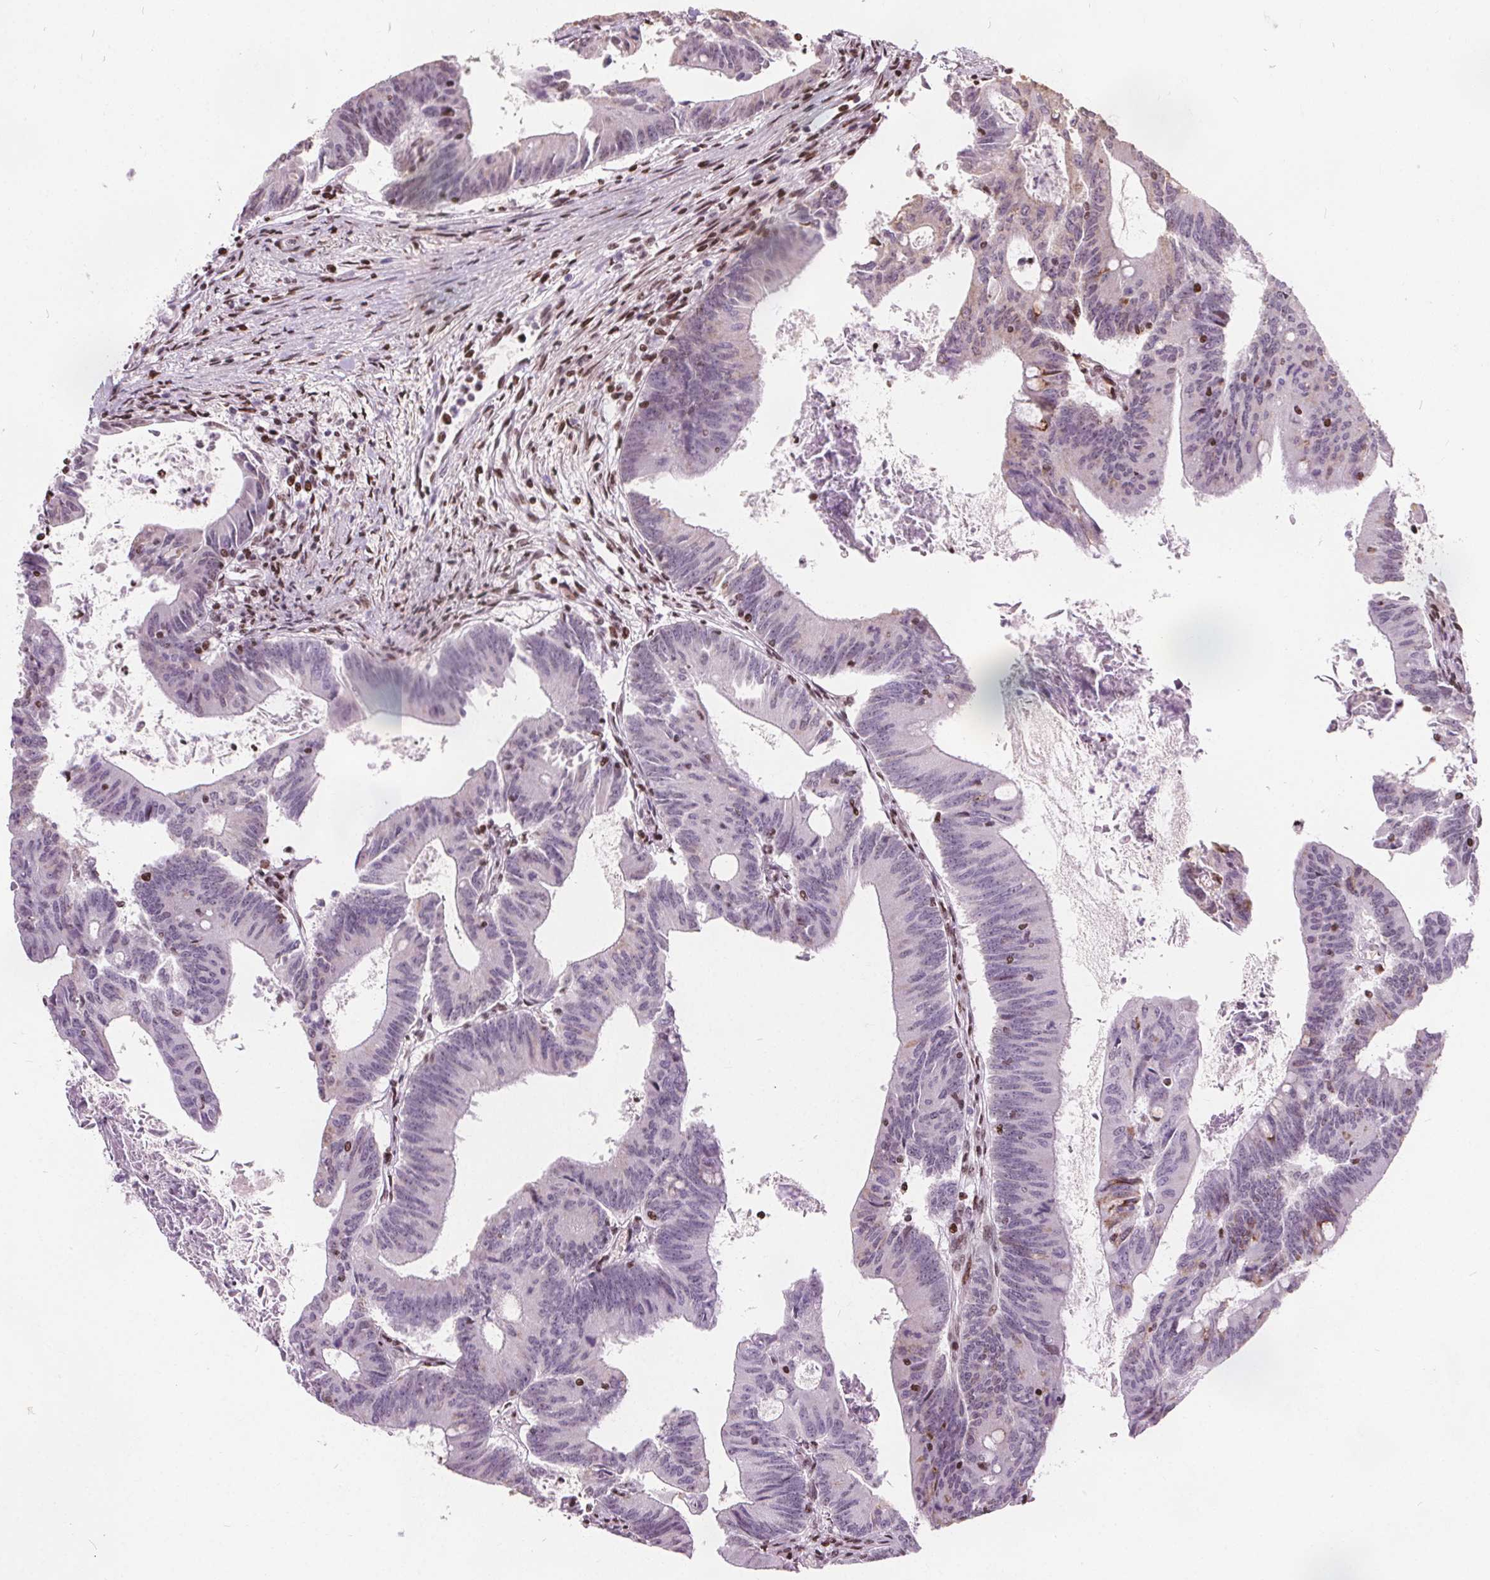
{"staining": {"intensity": "negative", "quantity": "none", "location": "none"}, "tissue": "colorectal cancer", "cell_type": "Tumor cells", "image_type": "cancer", "snomed": [{"axis": "morphology", "description": "Adenocarcinoma, NOS"}, {"axis": "topography", "description": "Colon"}], "caption": "An immunohistochemistry (IHC) micrograph of colorectal adenocarcinoma is shown. There is no staining in tumor cells of colorectal adenocarcinoma.", "gene": "ISLR2", "patient": {"sex": "female", "age": 70}}